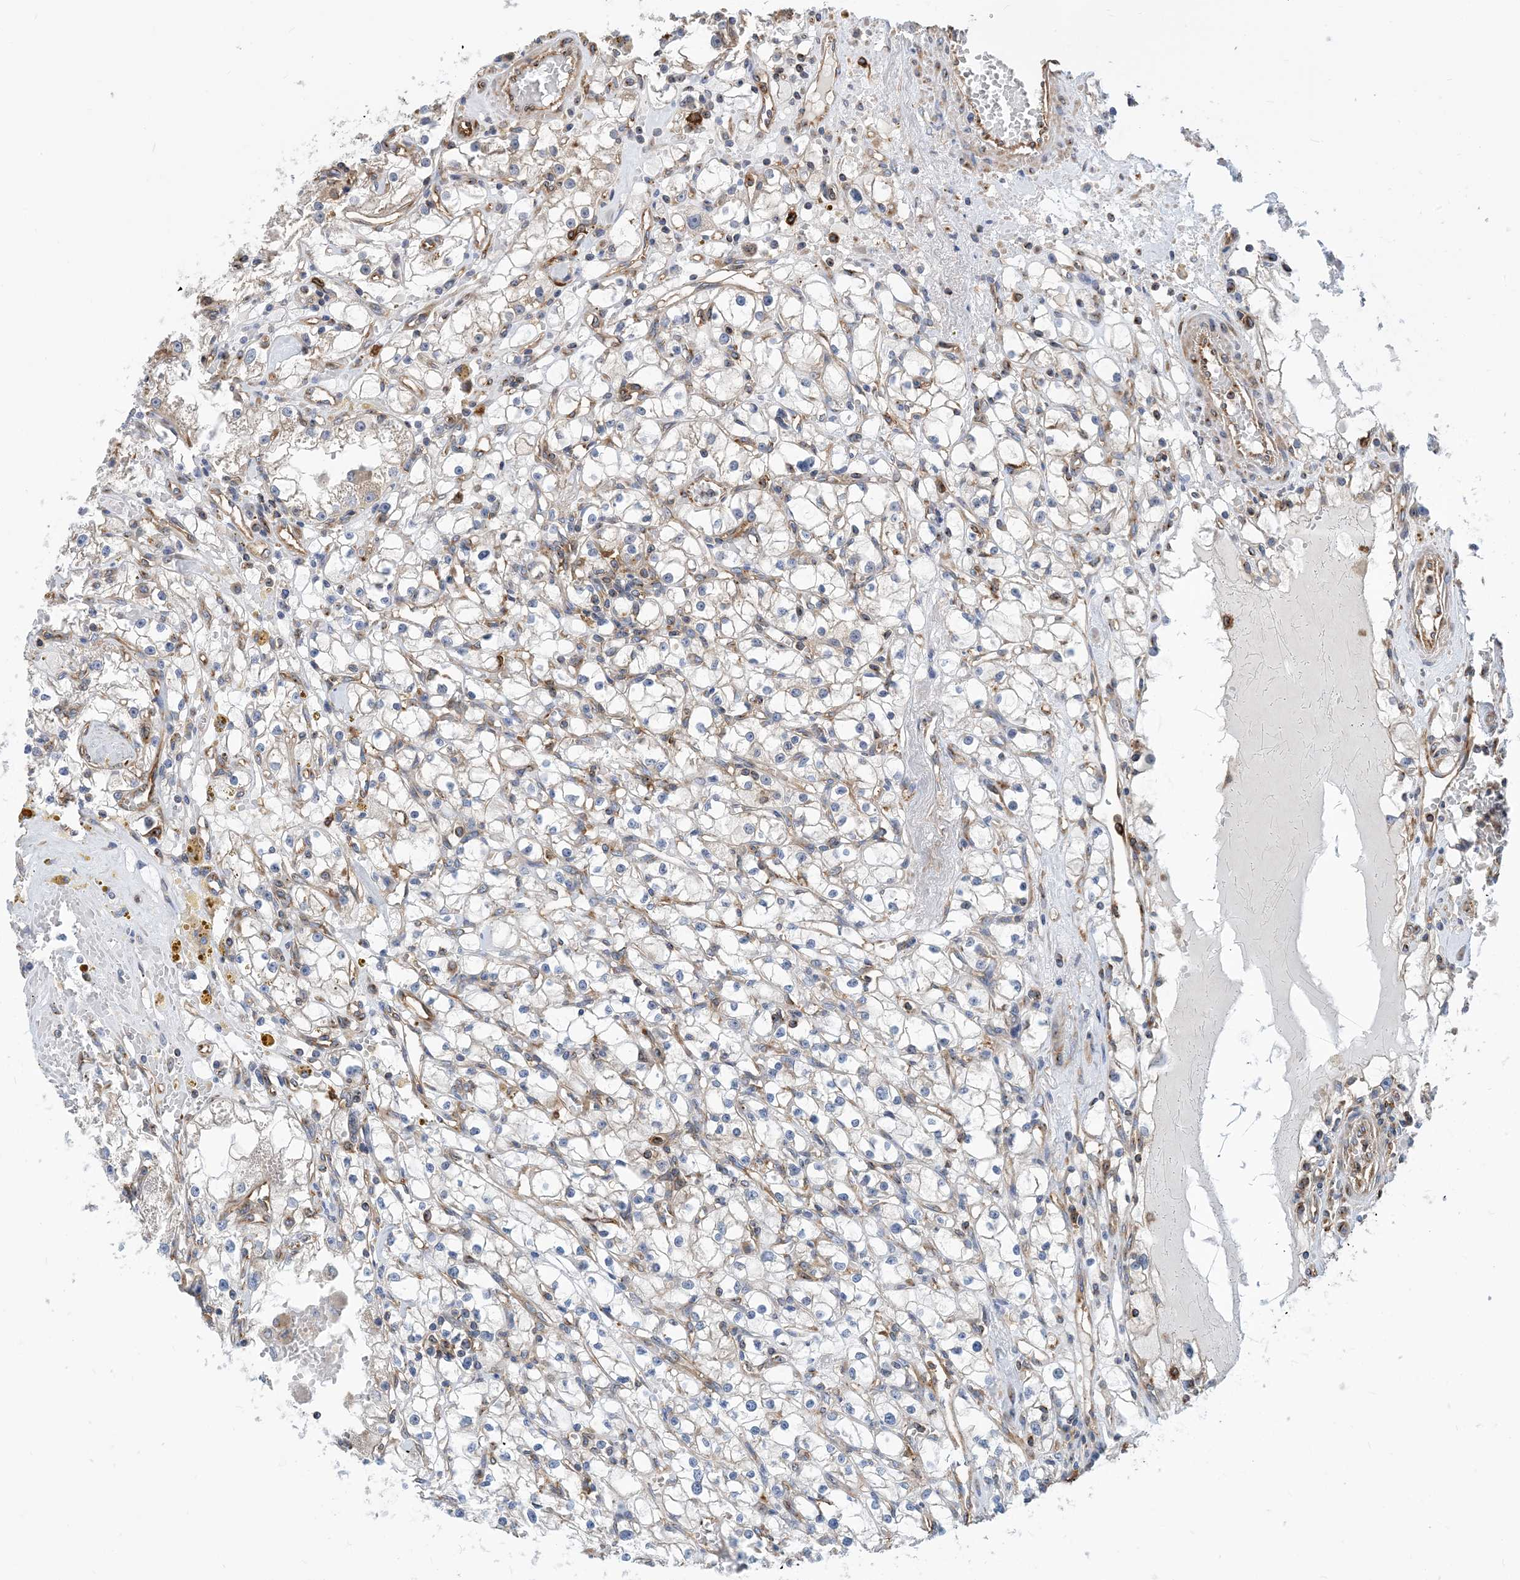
{"staining": {"intensity": "negative", "quantity": "none", "location": "none"}, "tissue": "renal cancer", "cell_type": "Tumor cells", "image_type": "cancer", "snomed": [{"axis": "morphology", "description": "Adenocarcinoma, NOS"}, {"axis": "topography", "description": "Kidney"}], "caption": "DAB immunohistochemical staining of human renal cancer (adenocarcinoma) demonstrates no significant positivity in tumor cells.", "gene": "DYNC1LI1", "patient": {"sex": "male", "age": 56}}